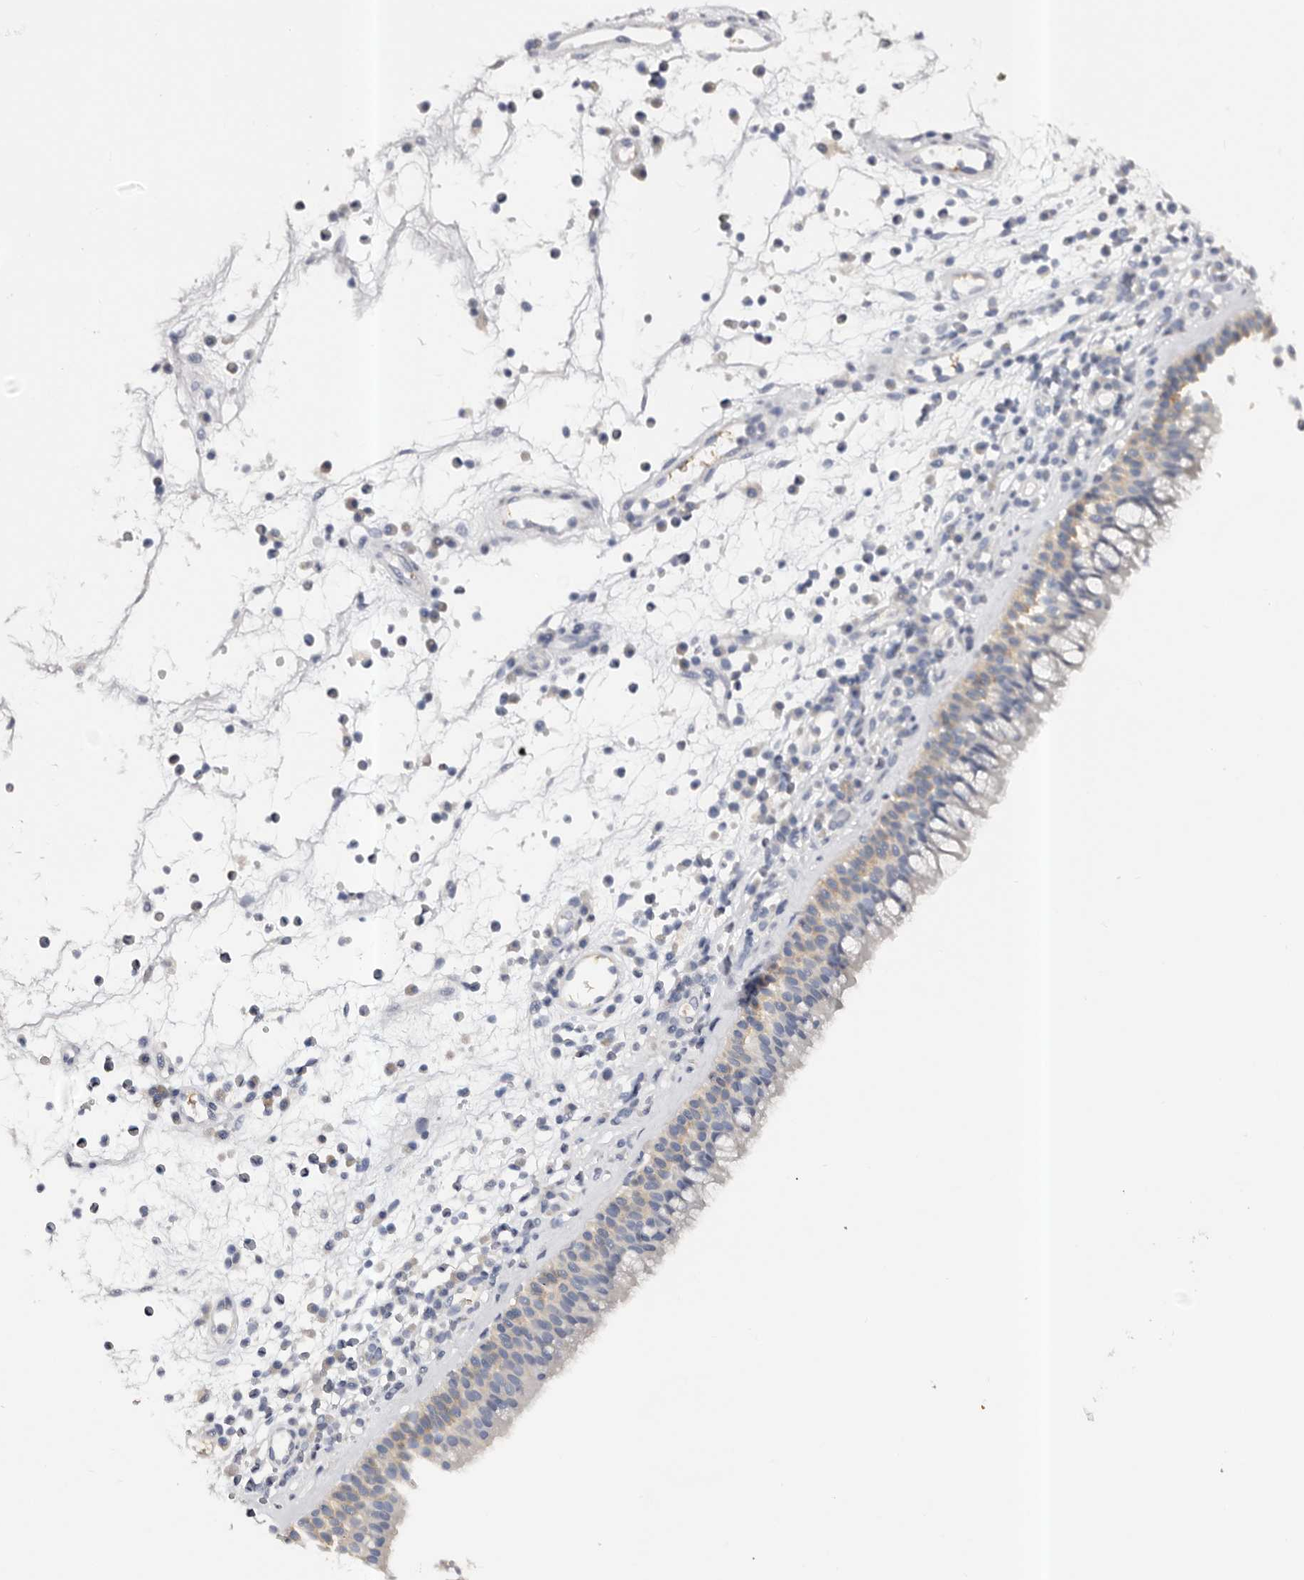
{"staining": {"intensity": "weak", "quantity": "<25%", "location": "cytoplasmic/membranous"}, "tissue": "nasopharynx", "cell_type": "Respiratory epithelial cells", "image_type": "normal", "snomed": [{"axis": "morphology", "description": "Normal tissue, NOS"}, {"axis": "morphology", "description": "Inflammation, NOS"}, {"axis": "morphology", "description": "Malignant melanoma, Metastatic site"}, {"axis": "topography", "description": "Nasopharynx"}], "caption": "Immunohistochemical staining of normal nasopharynx shows no significant positivity in respiratory epithelial cells.", "gene": "ROM1", "patient": {"sex": "male", "age": 70}}